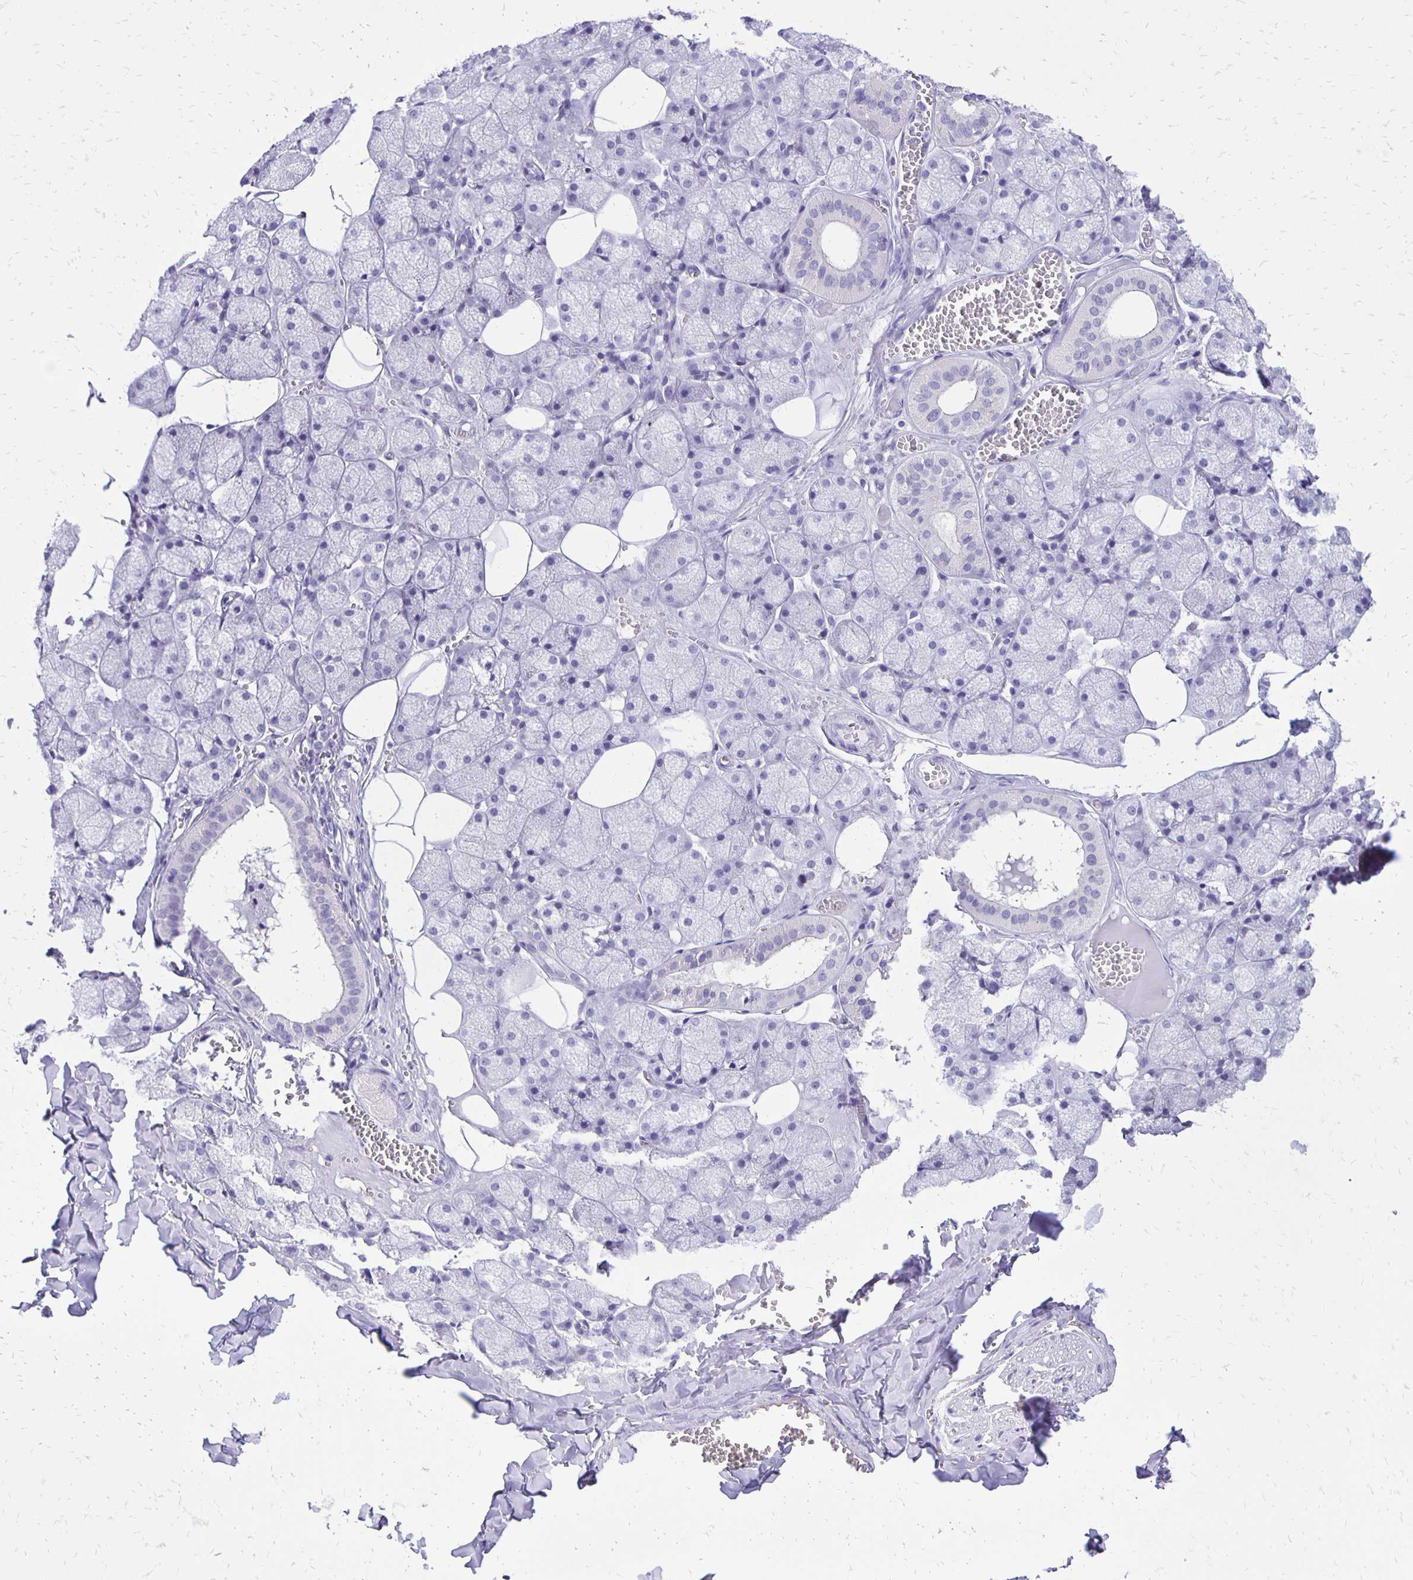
{"staining": {"intensity": "negative", "quantity": "none", "location": "none"}, "tissue": "salivary gland", "cell_type": "Glandular cells", "image_type": "normal", "snomed": [{"axis": "morphology", "description": "Normal tissue, NOS"}, {"axis": "topography", "description": "Salivary gland"}, {"axis": "topography", "description": "Peripheral nerve tissue"}], "caption": "An immunohistochemistry micrograph of unremarkable salivary gland is shown. There is no staining in glandular cells of salivary gland.", "gene": "ANKRD45", "patient": {"sex": "male", "age": 38}}